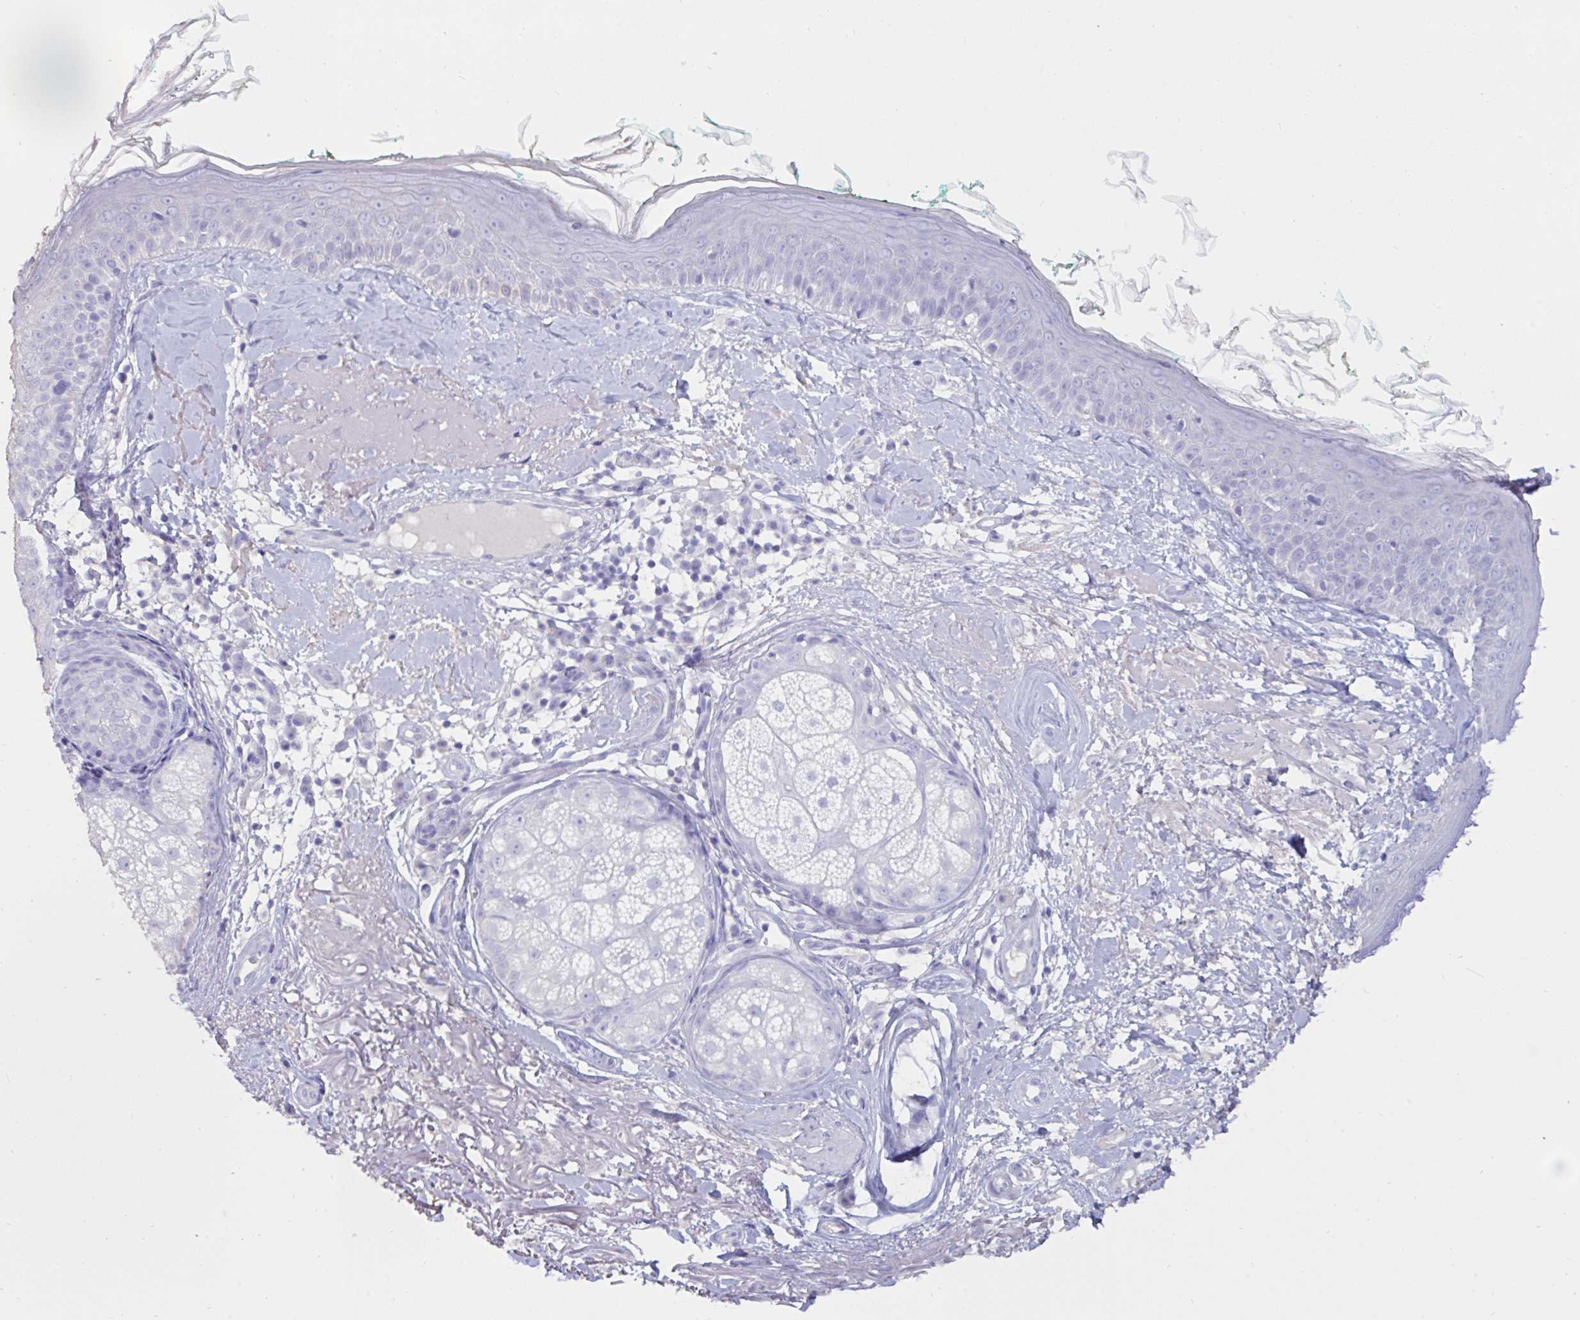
{"staining": {"intensity": "negative", "quantity": "none", "location": "none"}, "tissue": "skin", "cell_type": "Fibroblasts", "image_type": "normal", "snomed": [{"axis": "morphology", "description": "Normal tissue, NOS"}, {"axis": "topography", "description": "Skin"}], "caption": "IHC of normal skin exhibits no expression in fibroblasts.", "gene": "TNNC1", "patient": {"sex": "male", "age": 73}}